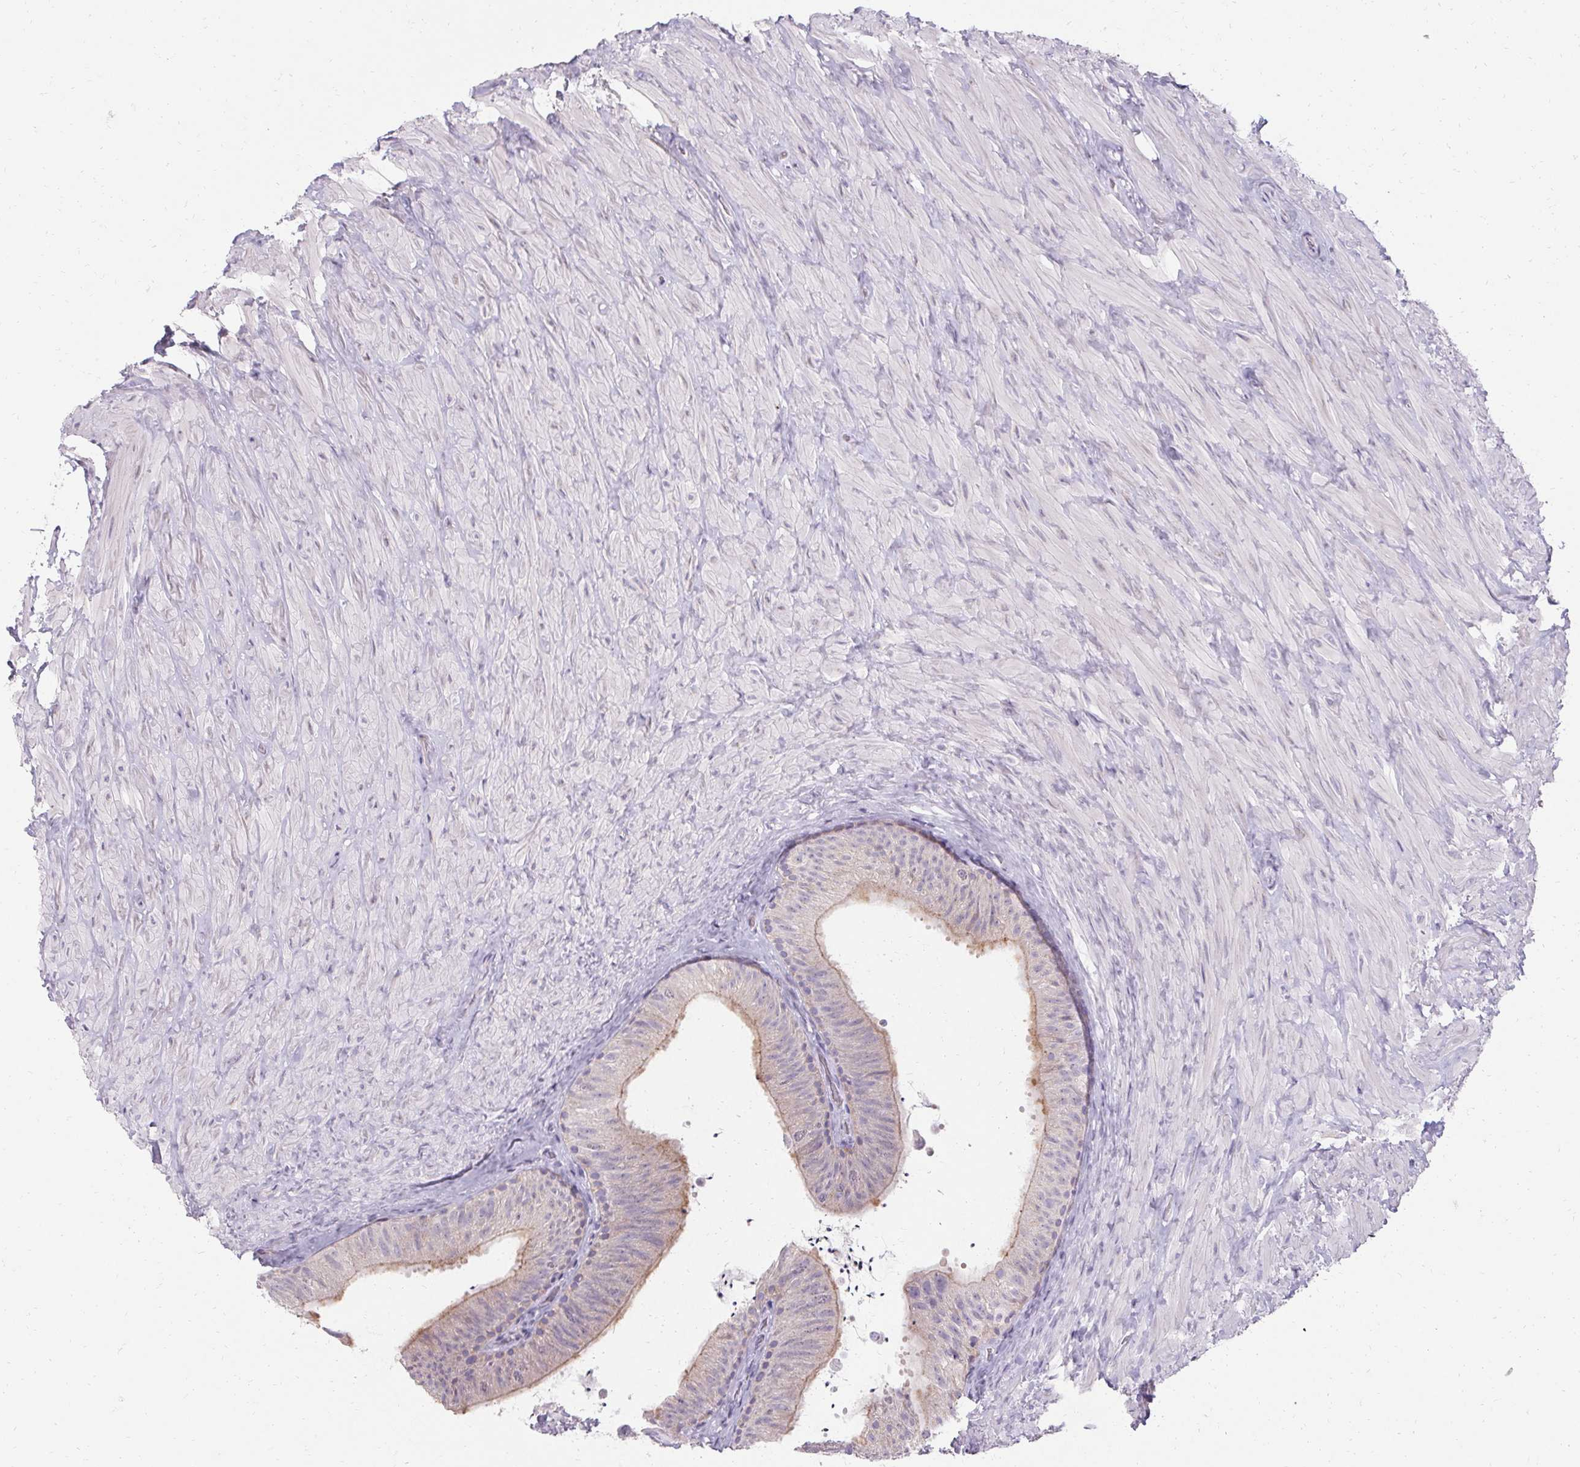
{"staining": {"intensity": "weak", "quantity": "<25%", "location": "cytoplasmic/membranous"}, "tissue": "epididymis", "cell_type": "Glandular cells", "image_type": "normal", "snomed": [{"axis": "morphology", "description": "Normal tissue, NOS"}, {"axis": "topography", "description": "Epididymis, spermatic cord, NOS"}, {"axis": "topography", "description": "Epididymis"}], "caption": "This is a image of immunohistochemistry staining of benign epididymis, which shows no expression in glandular cells. Brightfield microscopy of IHC stained with DAB (3,3'-diaminobenzidine) (brown) and hematoxylin (blue), captured at high magnification.", "gene": "HSD17B3", "patient": {"sex": "male", "age": 31}}